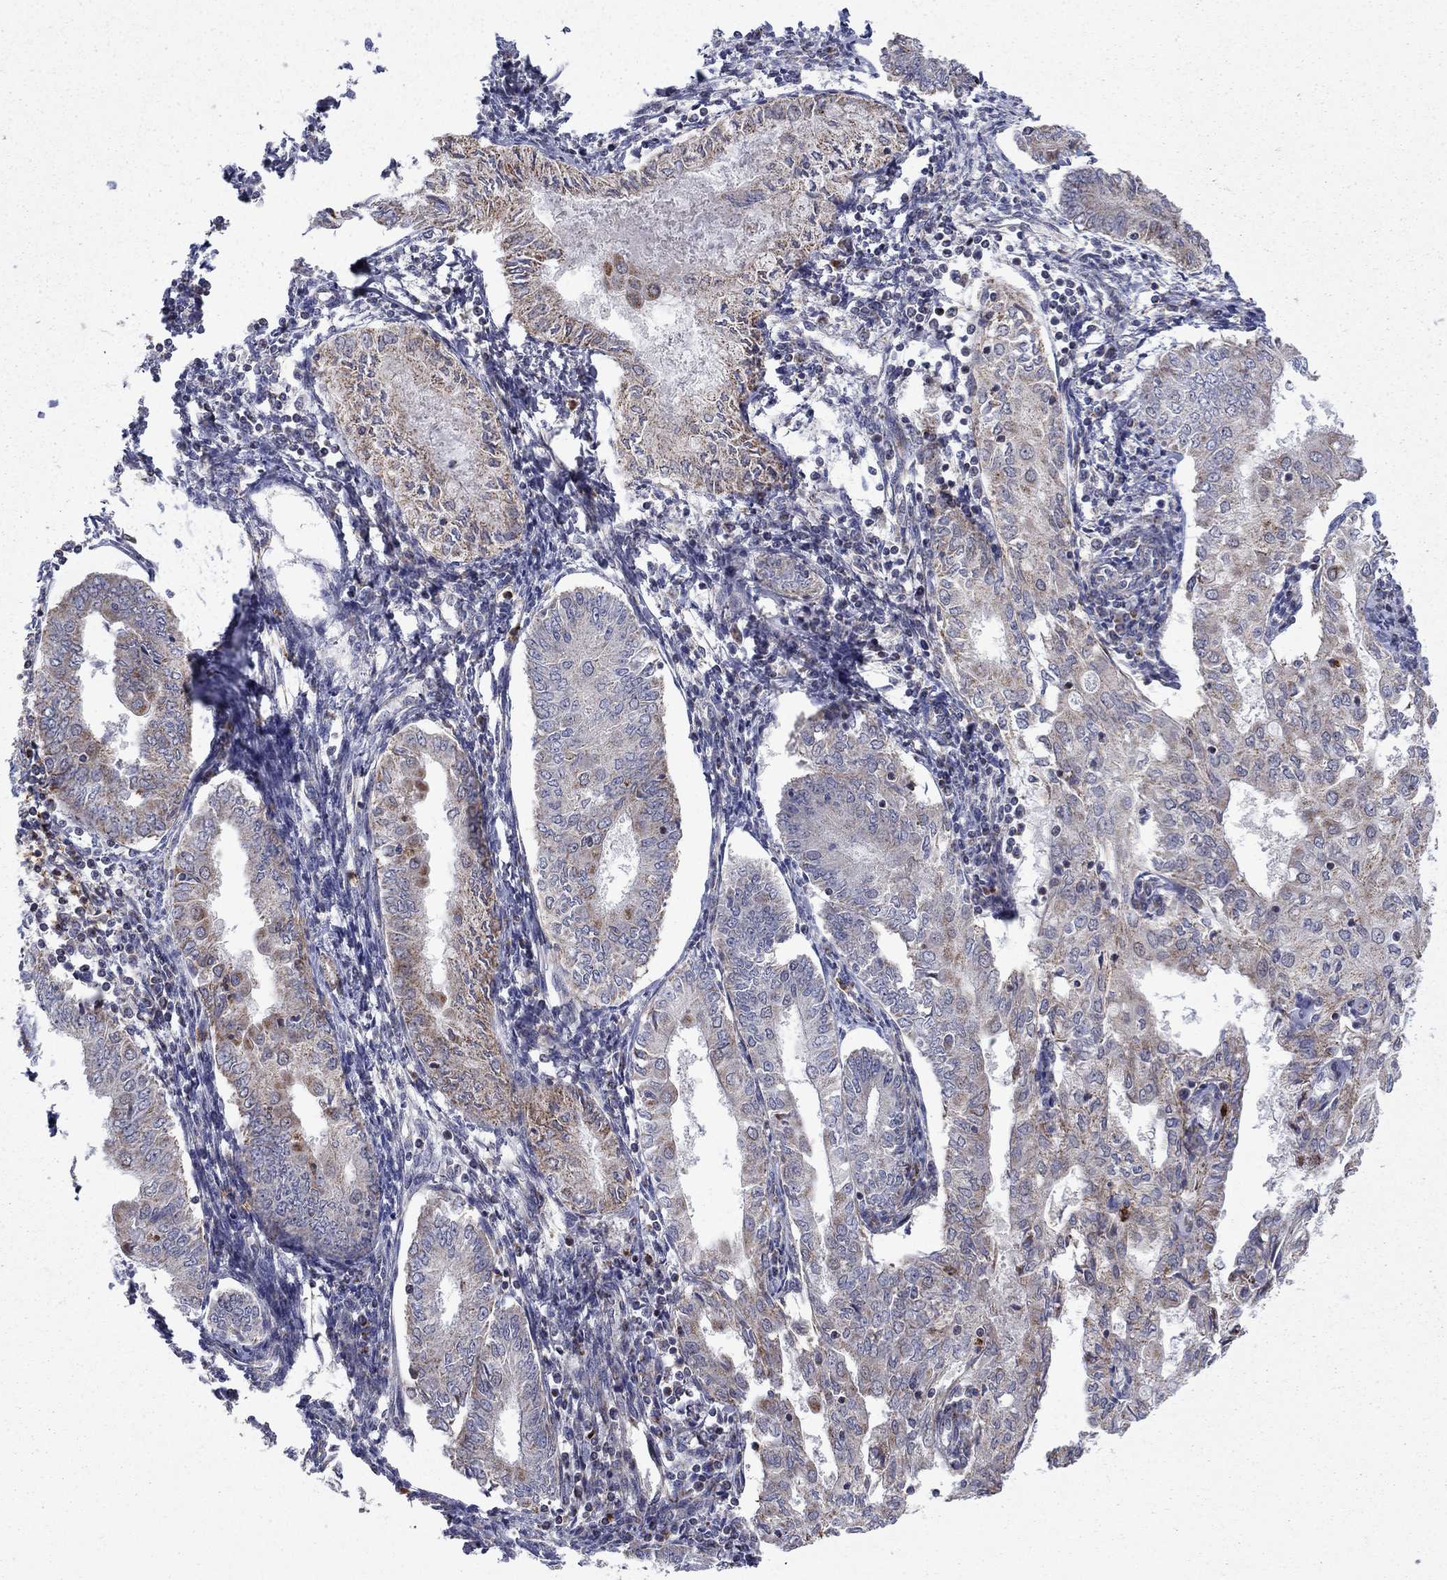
{"staining": {"intensity": "negative", "quantity": "none", "location": "none"}, "tissue": "endometrial cancer", "cell_type": "Tumor cells", "image_type": "cancer", "snomed": [{"axis": "morphology", "description": "Adenocarcinoma, NOS"}, {"axis": "topography", "description": "Endometrium"}], "caption": "Photomicrograph shows no significant protein staining in tumor cells of adenocarcinoma (endometrial).", "gene": "DOP1B", "patient": {"sex": "female", "age": 68}}